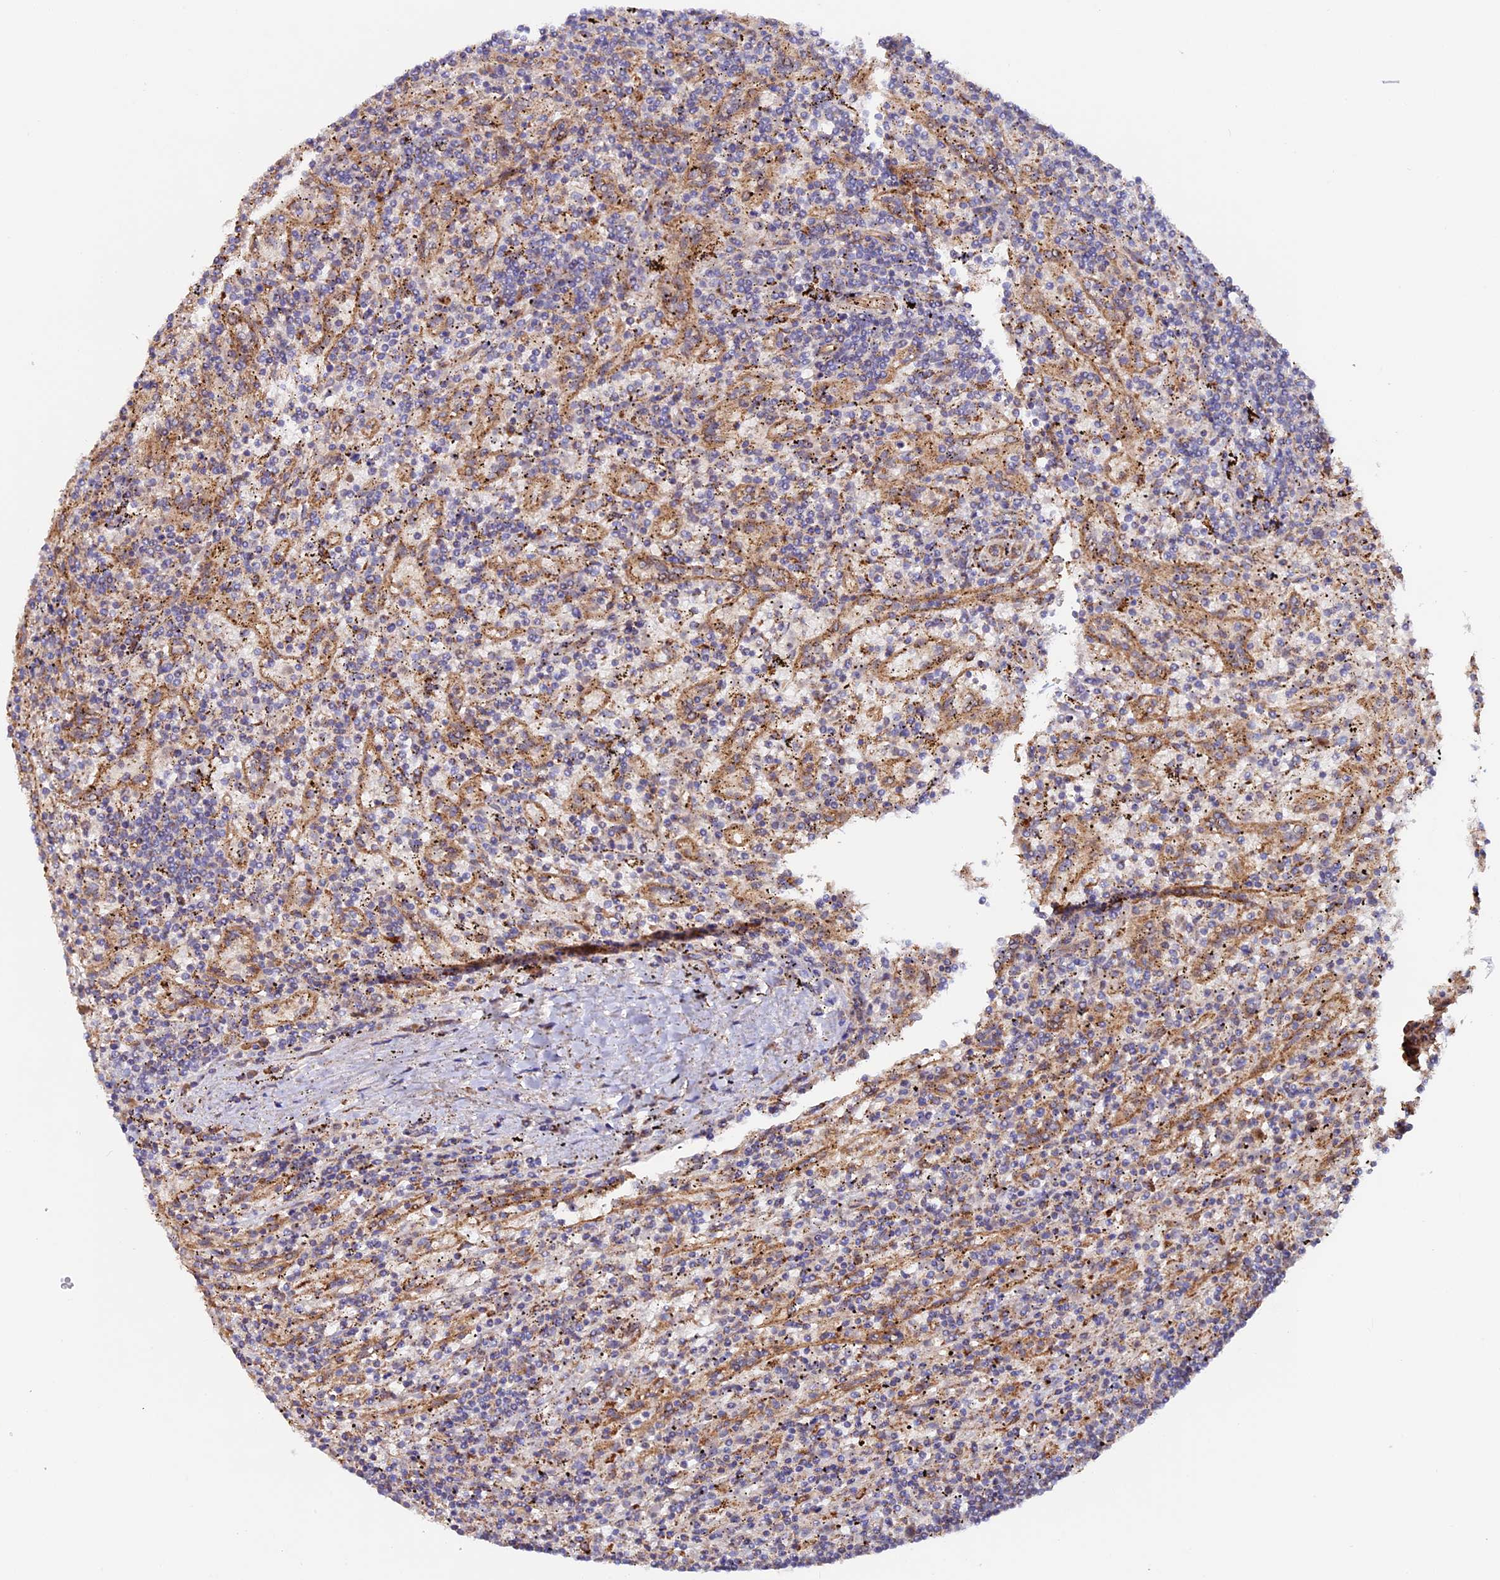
{"staining": {"intensity": "negative", "quantity": "none", "location": "none"}, "tissue": "lymphoma", "cell_type": "Tumor cells", "image_type": "cancer", "snomed": [{"axis": "morphology", "description": "Malignant lymphoma, non-Hodgkin's type, Low grade"}, {"axis": "topography", "description": "Spleen"}], "caption": "This is an IHC micrograph of human lymphoma. There is no staining in tumor cells.", "gene": "DUS3L", "patient": {"sex": "male", "age": 76}}